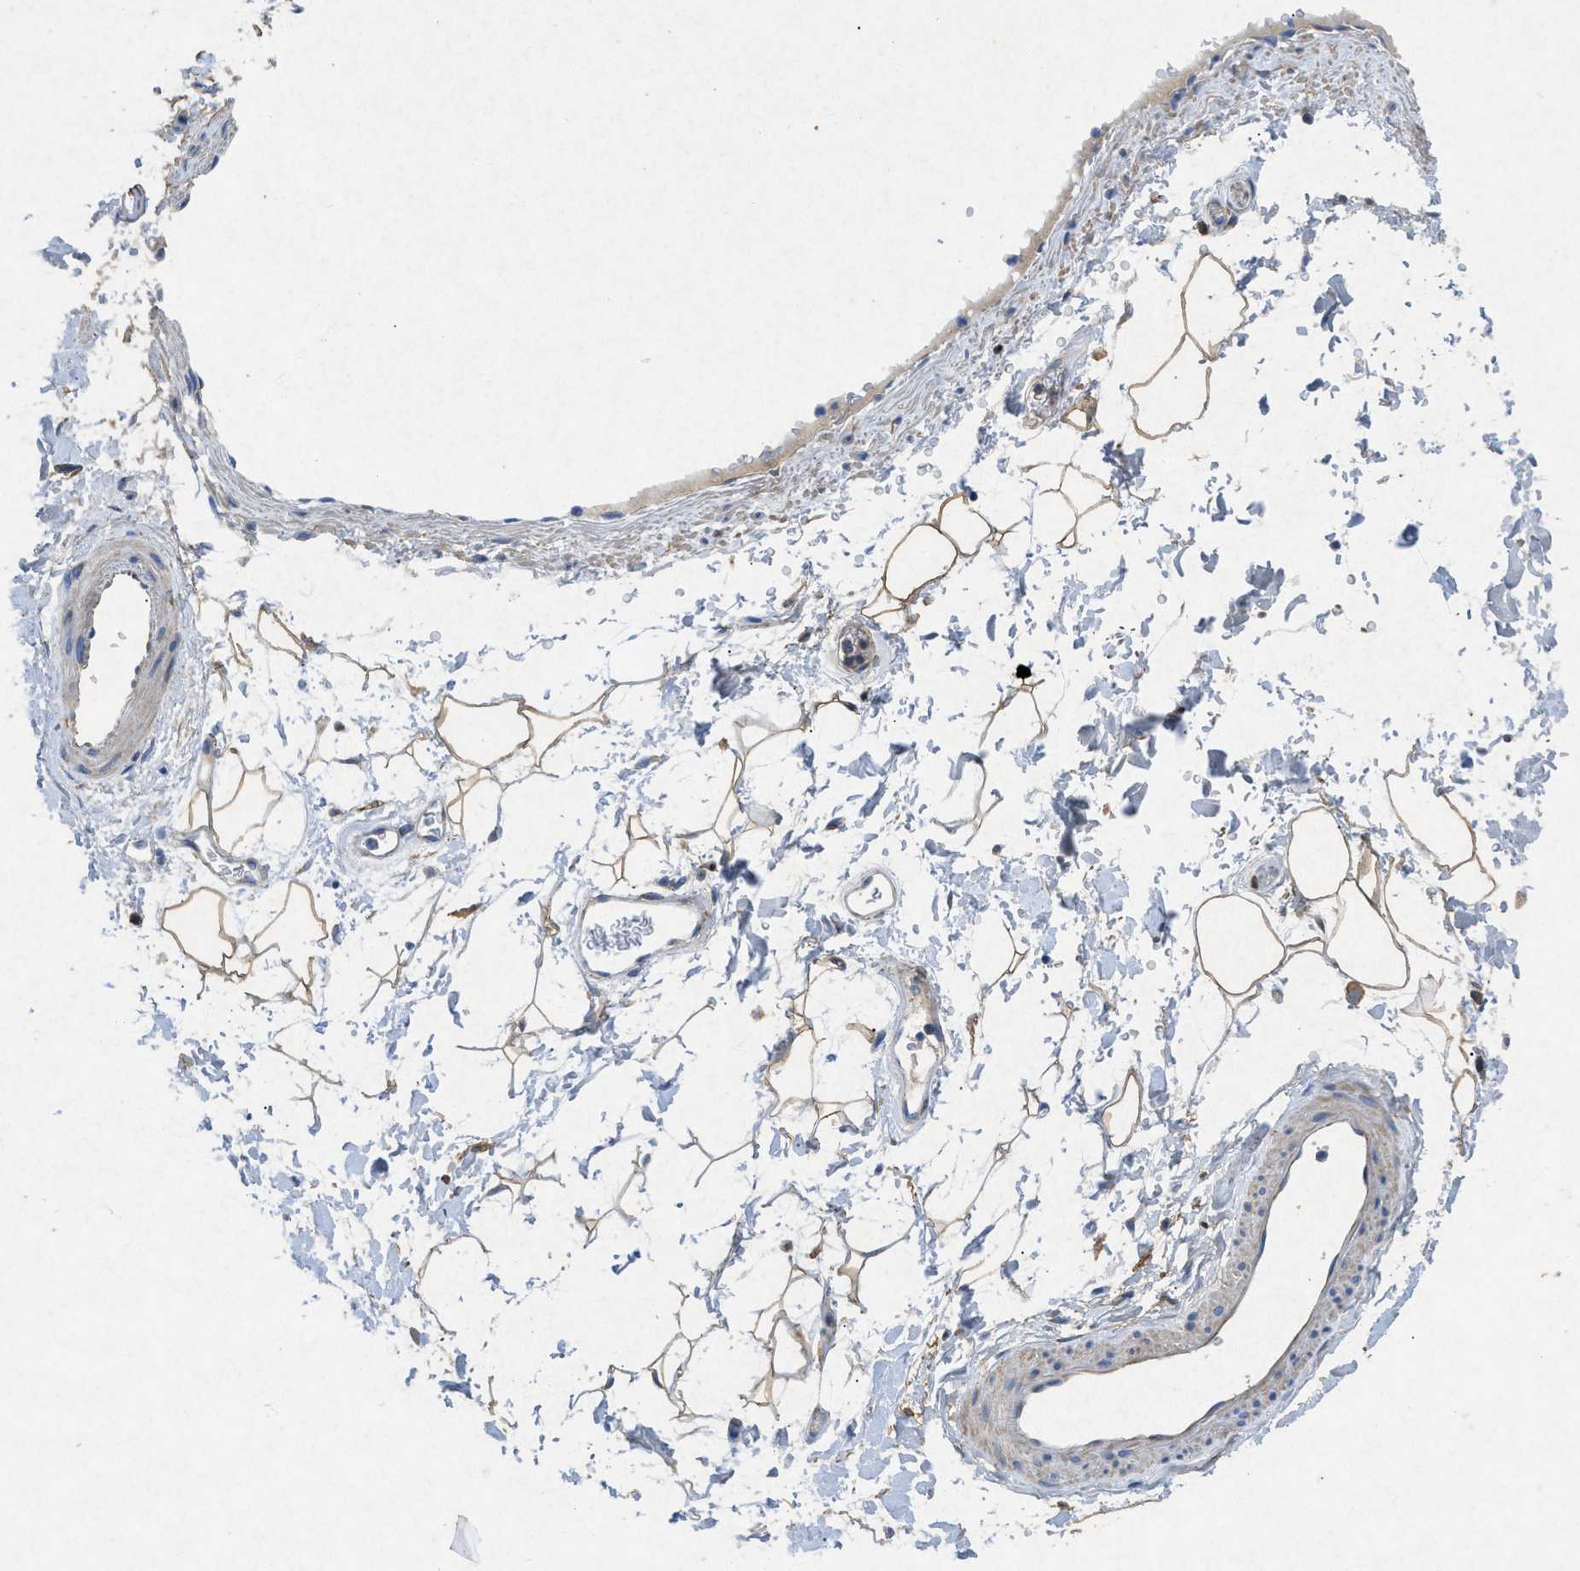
{"staining": {"intensity": "moderate", "quantity": "25%-75%", "location": "cytoplasmic/membranous"}, "tissue": "adipose tissue", "cell_type": "Adipocytes", "image_type": "normal", "snomed": [{"axis": "morphology", "description": "Normal tissue, NOS"}, {"axis": "topography", "description": "Soft tissue"}], "caption": "Human adipose tissue stained for a protein (brown) shows moderate cytoplasmic/membranous positive expression in approximately 25%-75% of adipocytes.", "gene": "CDK15", "patient": {"sex": "male", "age": 72}}